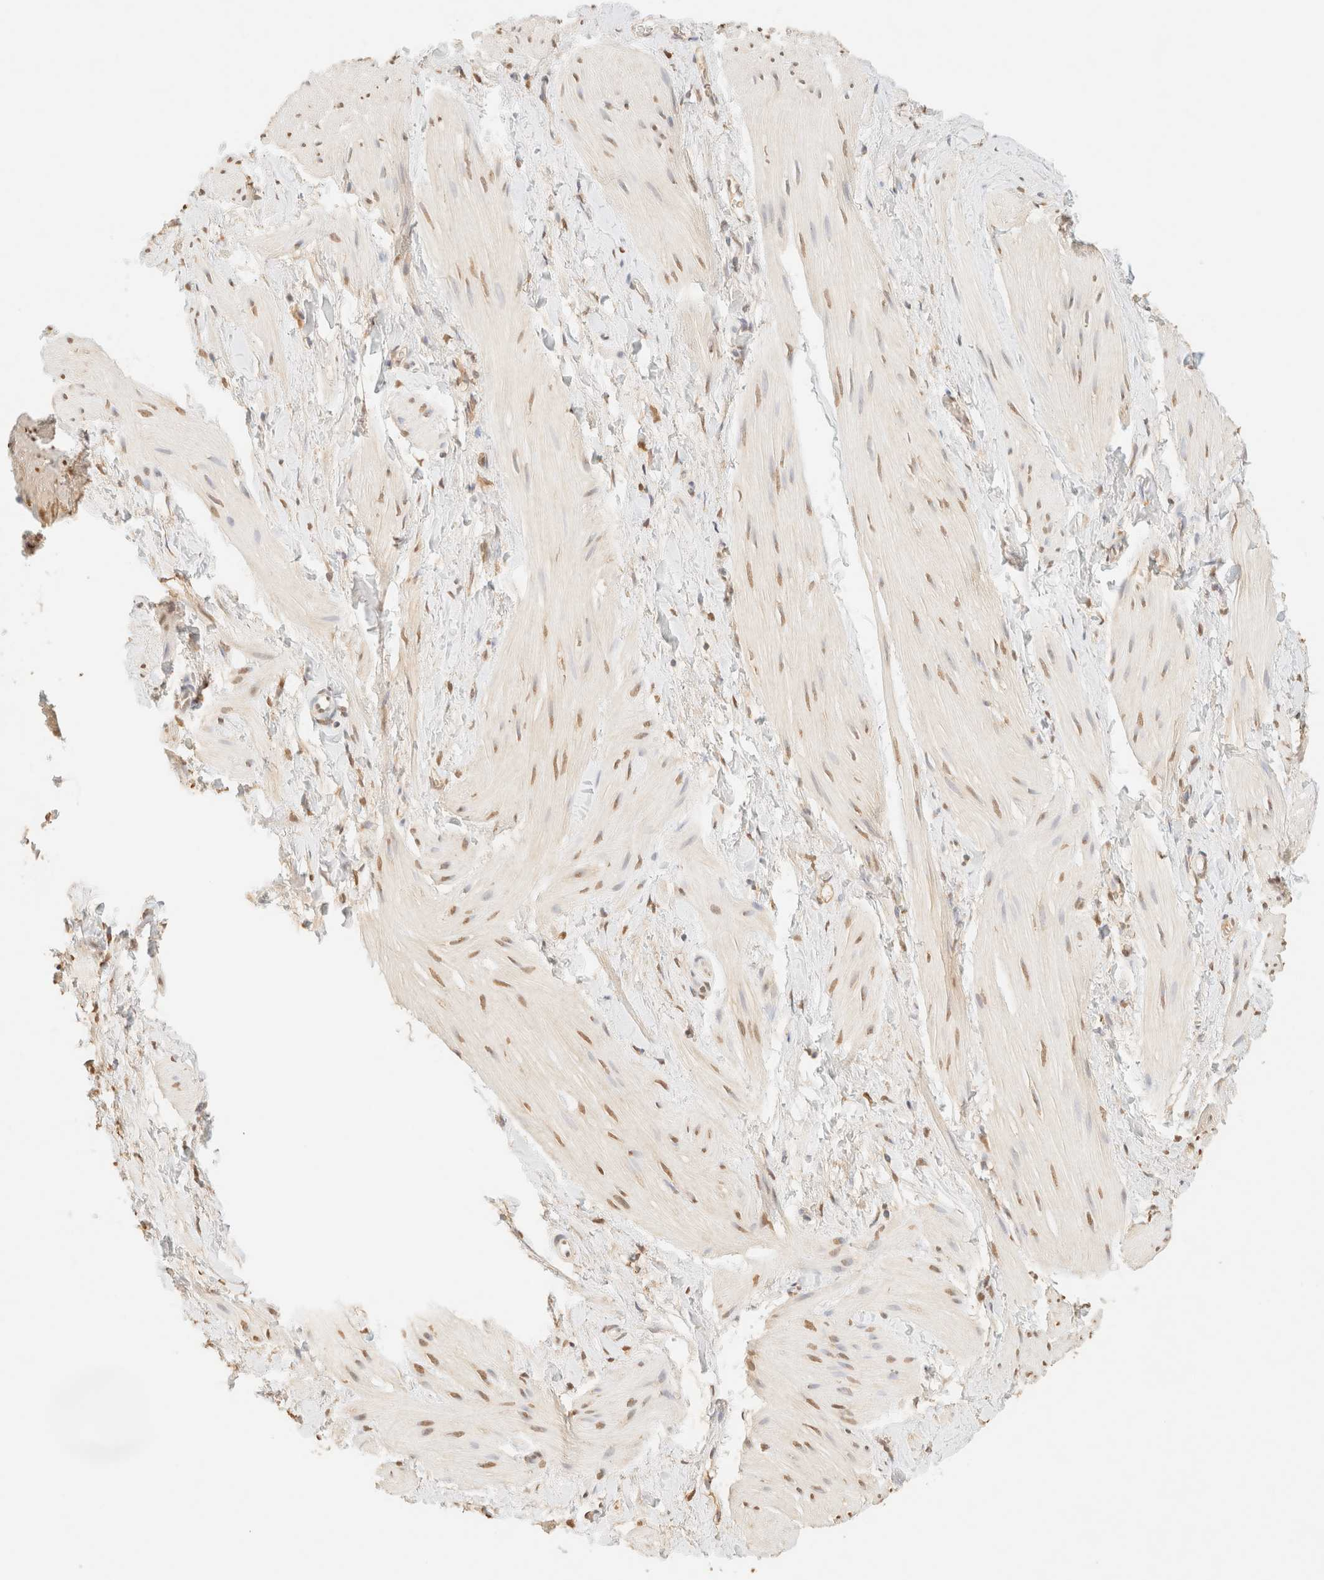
{"staining": {"intensity": "moderate", "quantity": "<25%", "location": "nuclear"}, "tissue": "smooth muscle", "cell_type": "Smooth muscle cells", "image_type": "normal", "snomed": [{"axis": "morphology", "description": "Normal tissue, NOS"}, {"axis": "topography", "description": "Smooth muscle"}], "caption": "Immunohistochemistry (IHC) of normal human smooth muscle exhibits low levels of moderate nuclear positivity in about <25% of smooth muscle cells. (brown staining indicates protein expression, while blue staining denotes nuclei).", "gene": "S100A13", "patient": {"sex": "male", "age": 16}}